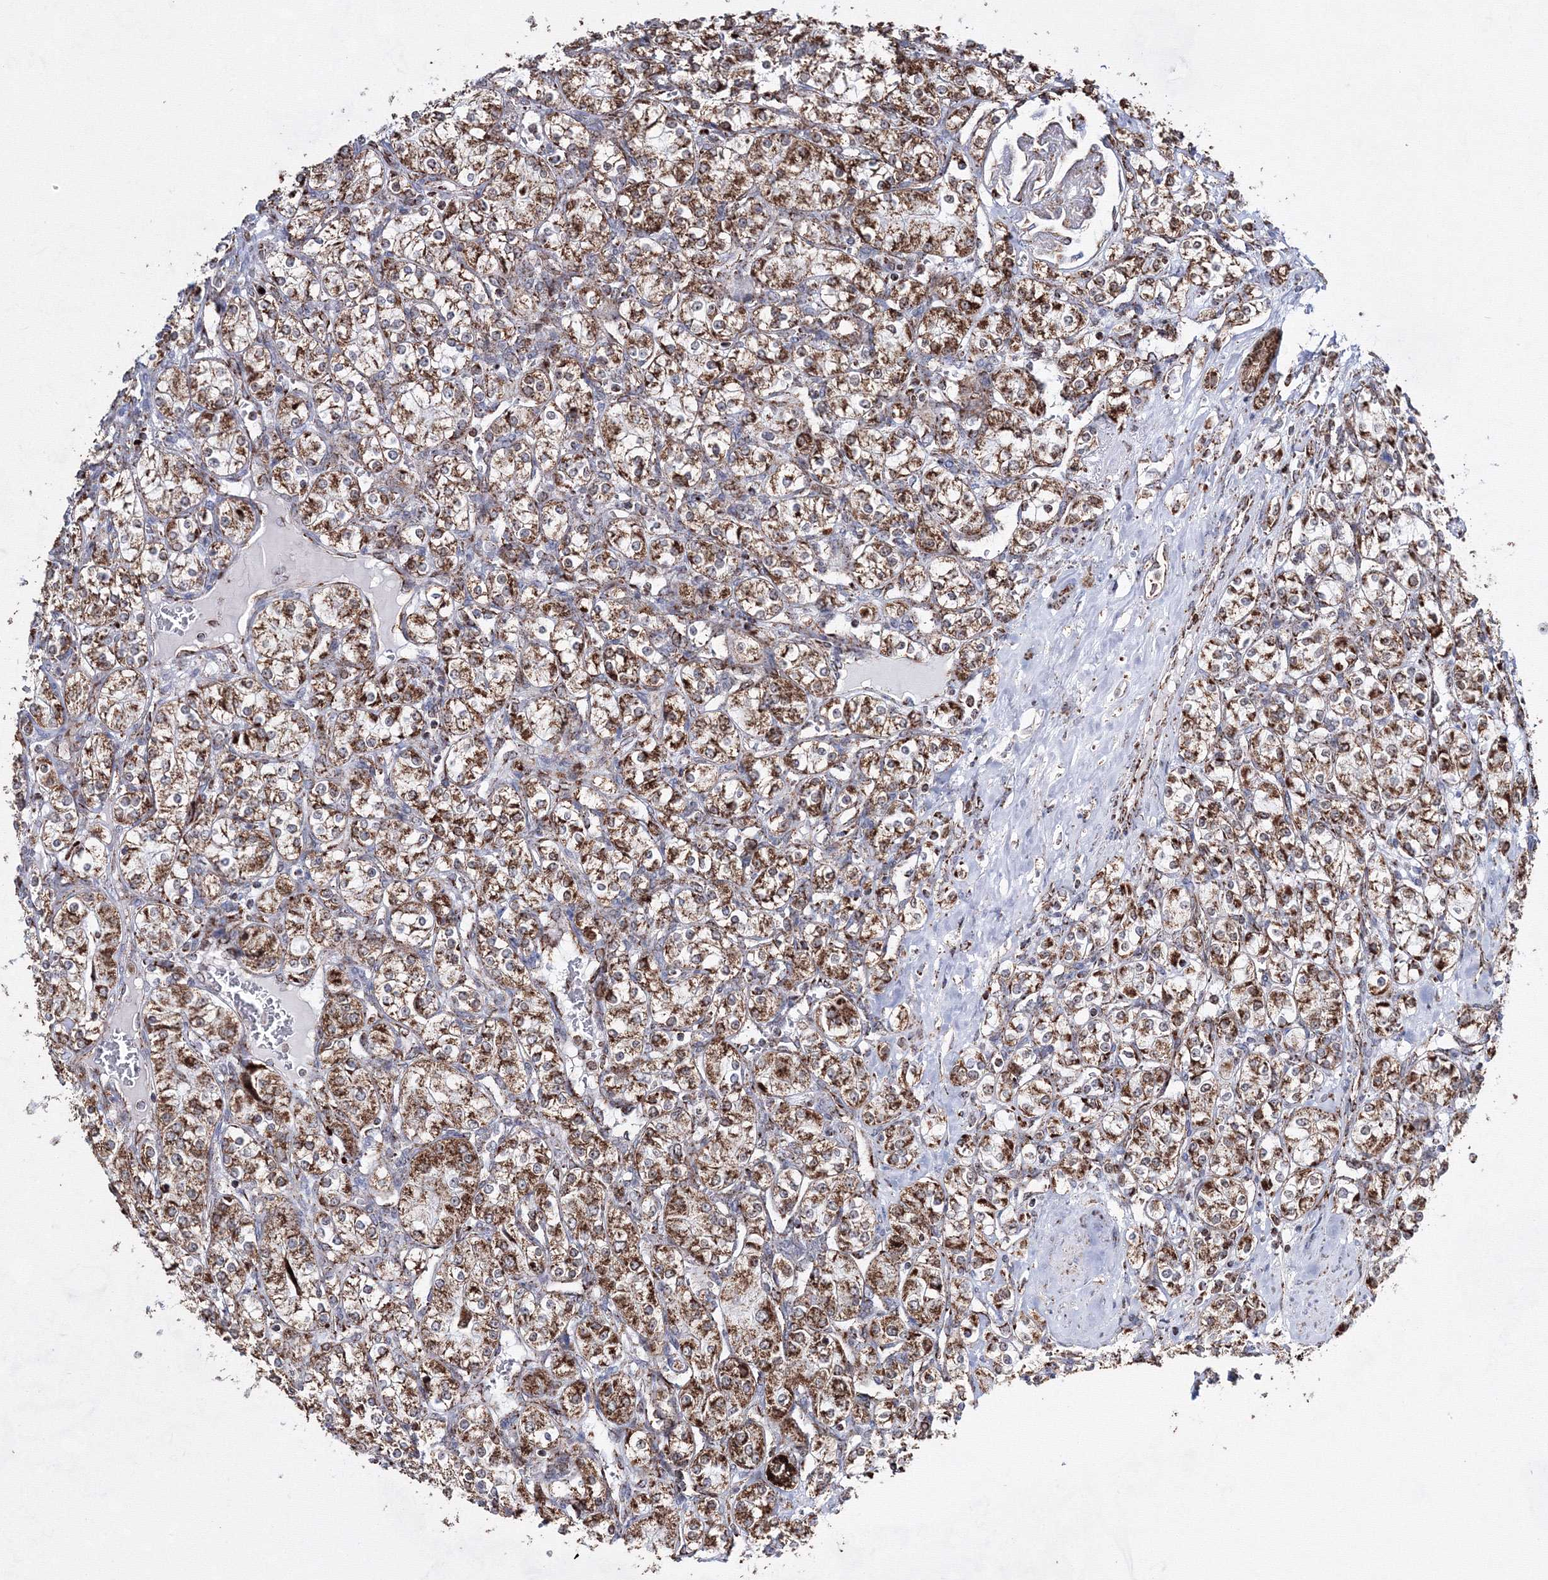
{"staining": {"intensity": "moderate", "quantity": ">75%", "location": "cytoplasmic/membranous"}, "tissue": "renal cancer", "cell_type": "Tumor cells", "image_type": "cancer", "snomed": [{"axis": "morphology", "description": "Adenocarcinoma, NOS"}, {"axis": "topography", "description": "Kidney"}], "caption": "Moderate cytoplasmic/membranous staining for a protein is appreciated in about >75% of tumor cells of renal cancer using immunohistochemistry (IHC).", "gene": "HADHB", "patient": {"sex": "male", "age": 77}}